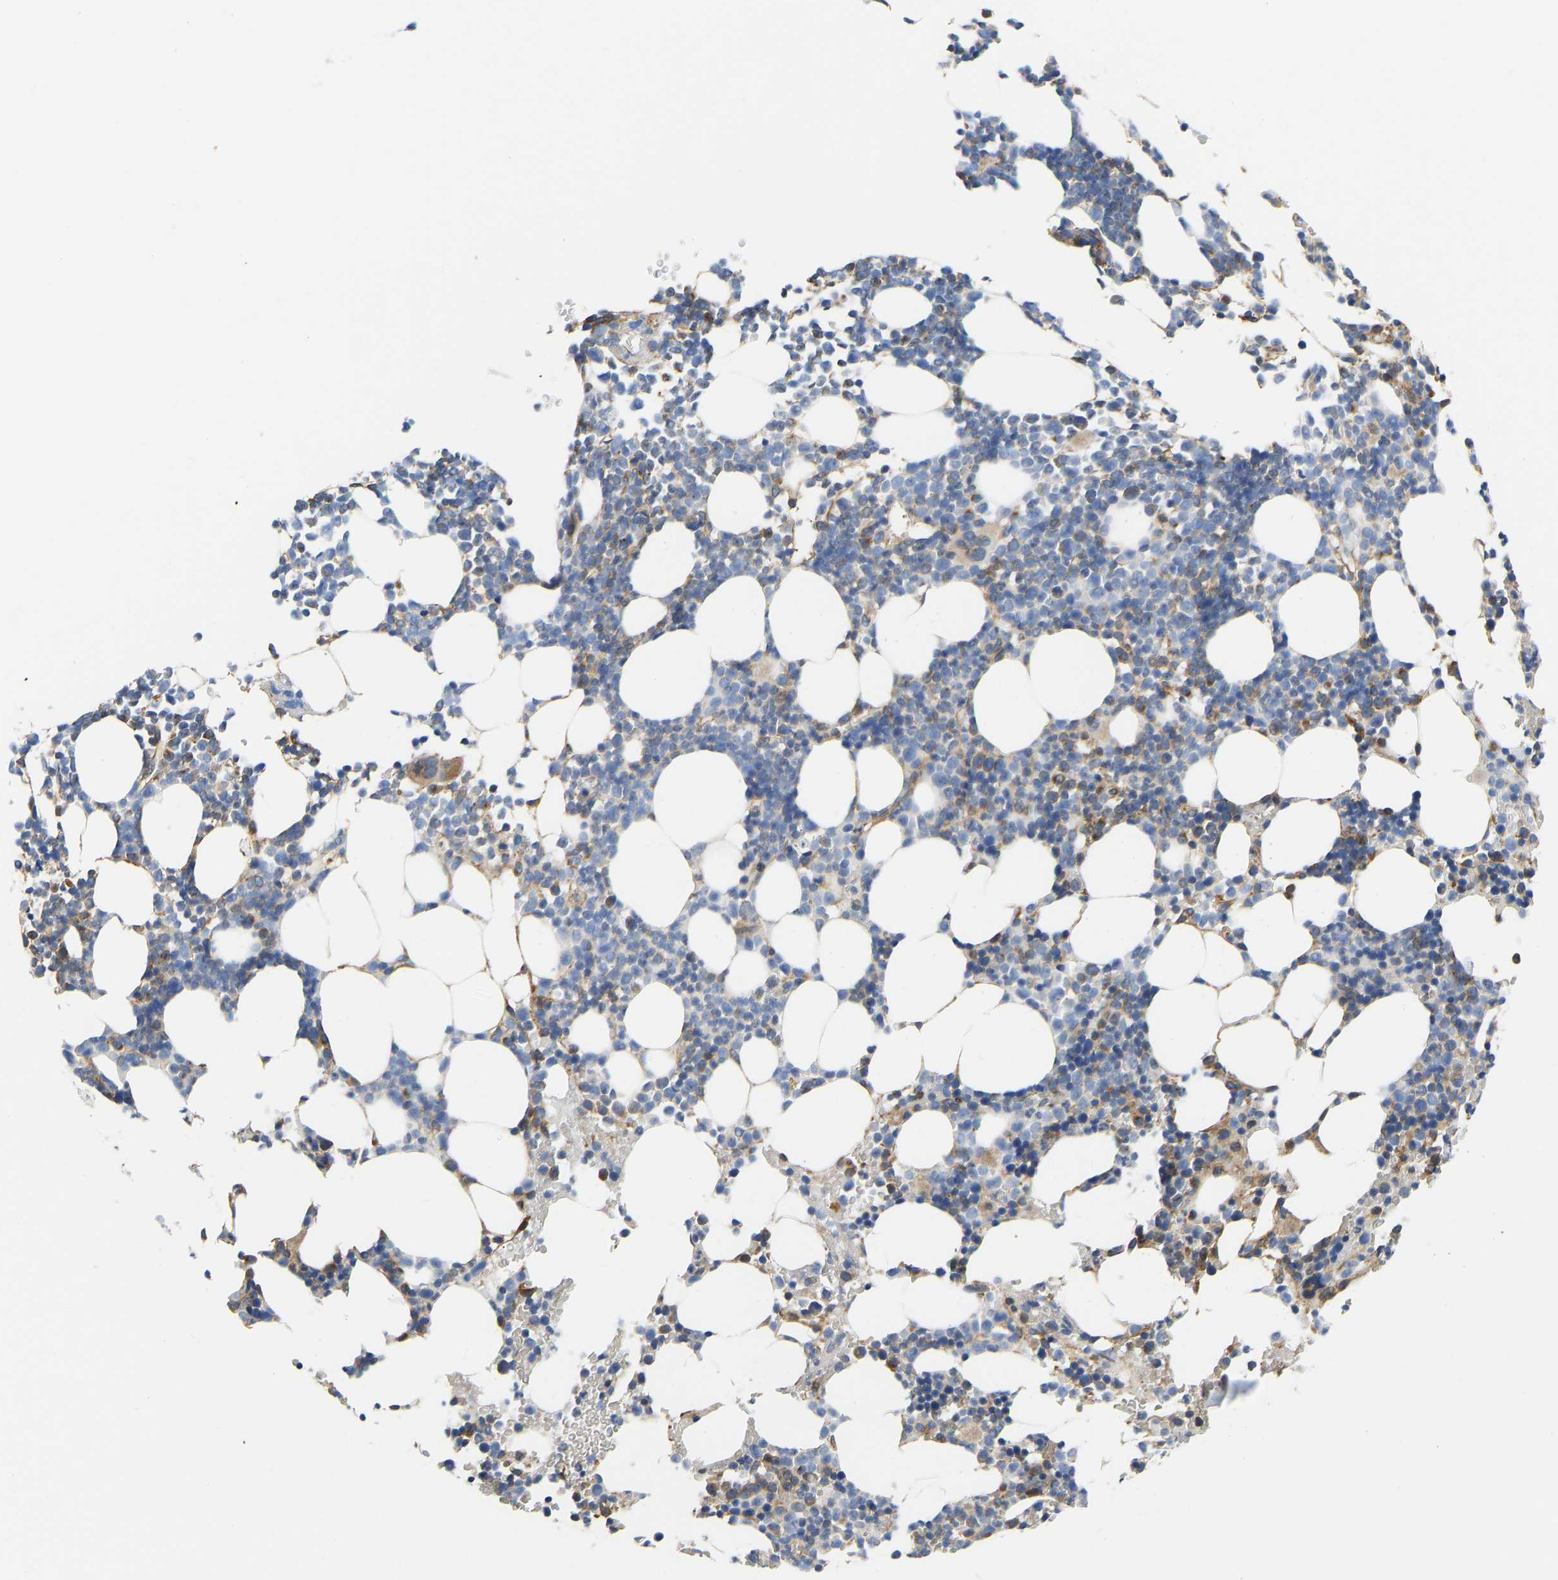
{"staining": {"intensity": "weak", "quantity": "25%-75%", "location": "cytoplasmic/membranous"}, "tissue": "bone marrow", "cell_type": "Hematopoietic cells", "image_type": "normal", "snomed": [{"axis": "morphology", "description": "Normal tissue, NOS"}, {"axis": "morphology", "description": "Inflammation, NOS"}, {"axis": "topography", "description": "Bone marrow"}], "caption": "Protein staining of benign bone marrow demonstrates weak cytoplasmic/membranous expression in about 25%-75% of hematopoietic cells.", "gene": "FLNB", "patient": {"sex": "female", "age": 67}}